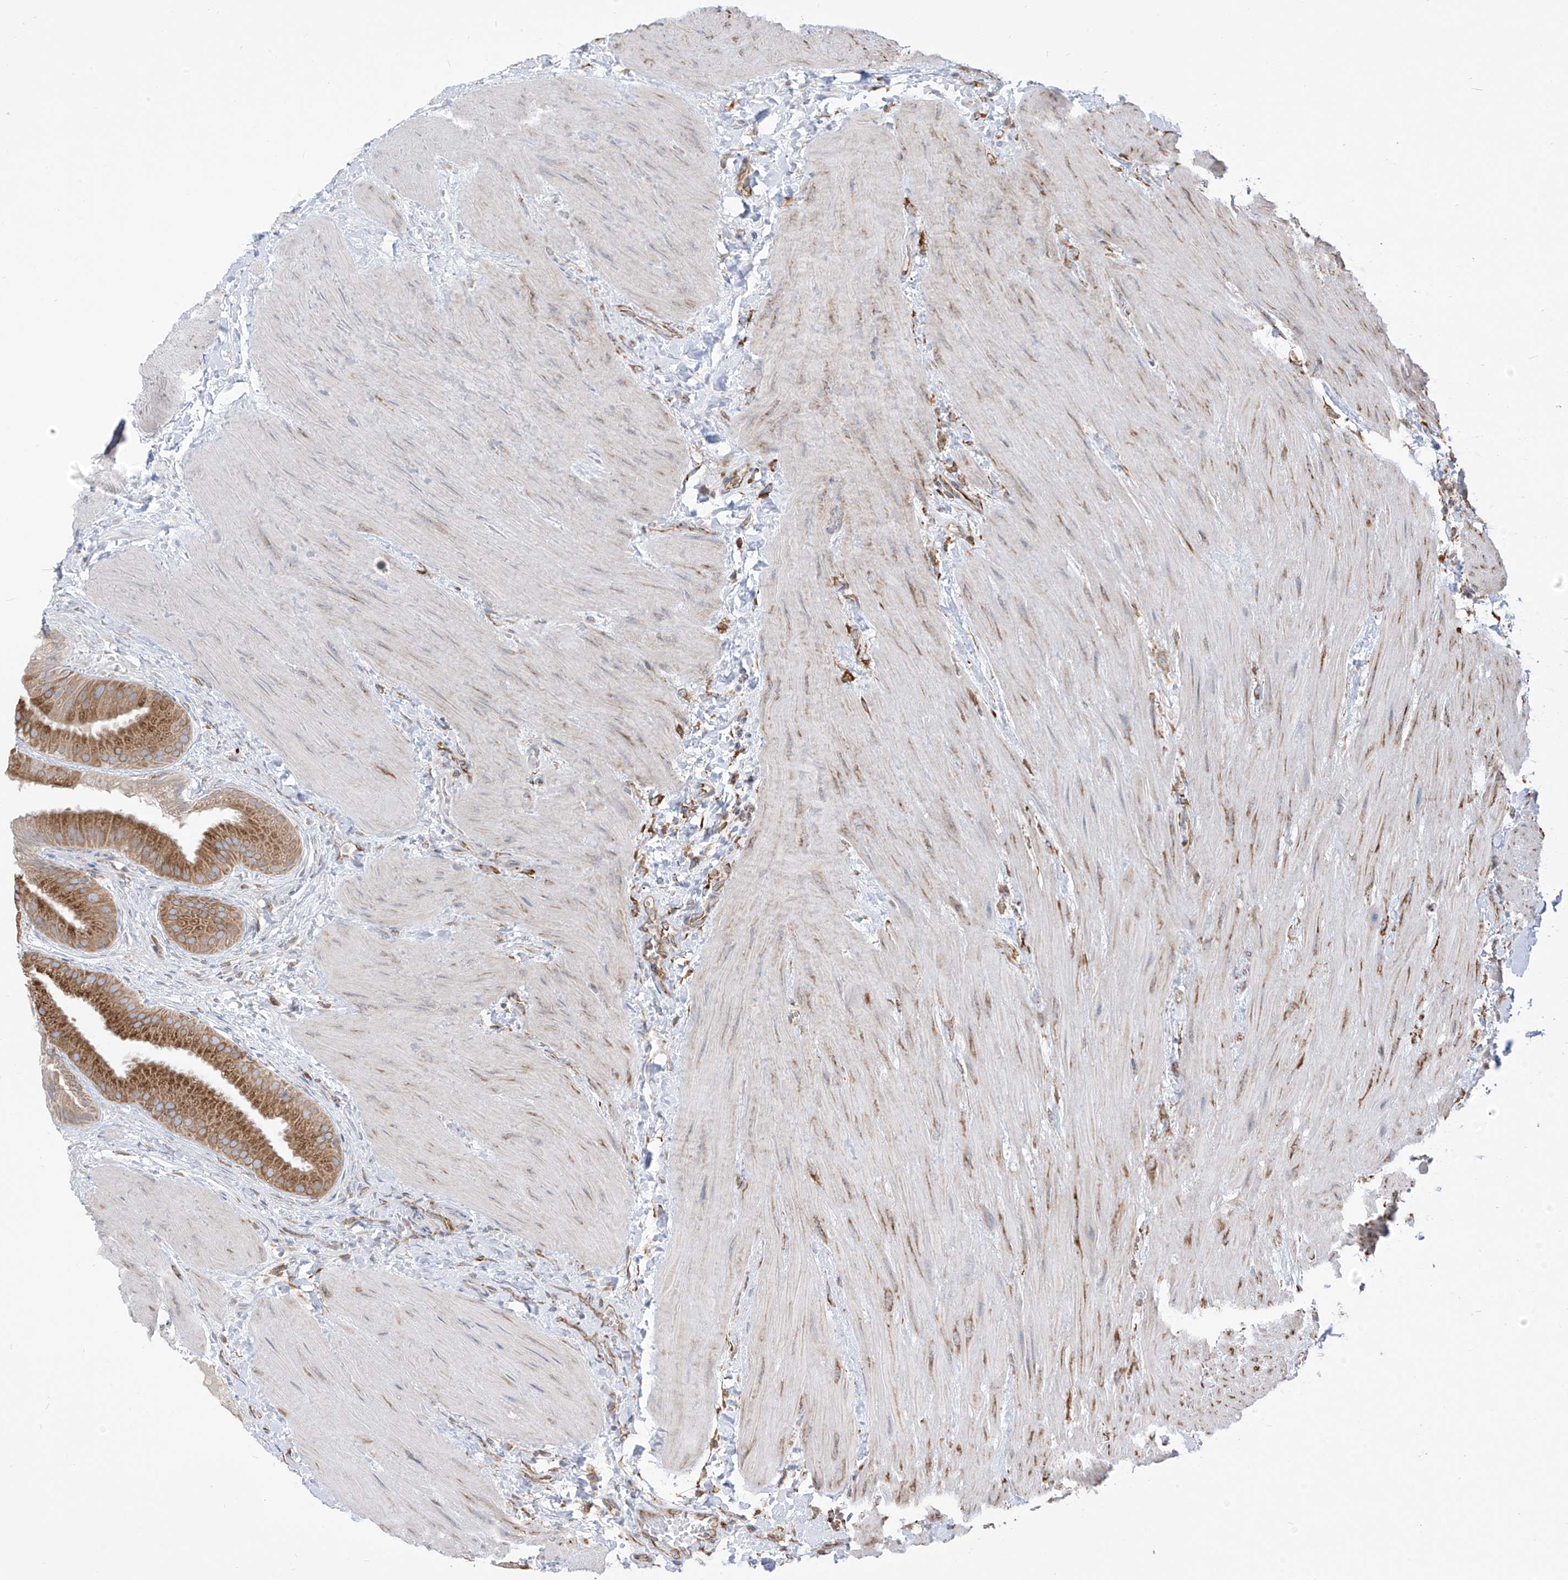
{"staining": {"intensity": "strong", "quantity": ">75%", "location": "cytoplasmic/membranous"}, "tissue": "gallbladder", "cell_type": "Glandular cells", "image_type": "normal", "snomed": [{"axis": "morphology", "description": "Normal tissue, NOS"}, {"axis": "topography", "description": "Gallbladder"}], "caption": "Protein expression analysis of benign gallbladder demonstrates strong cytoplasmic/membranous positivity in approximately >75% of glandular cells.", "gene": "PDIA6", "patient": {"sex": "male", "age": 55}}